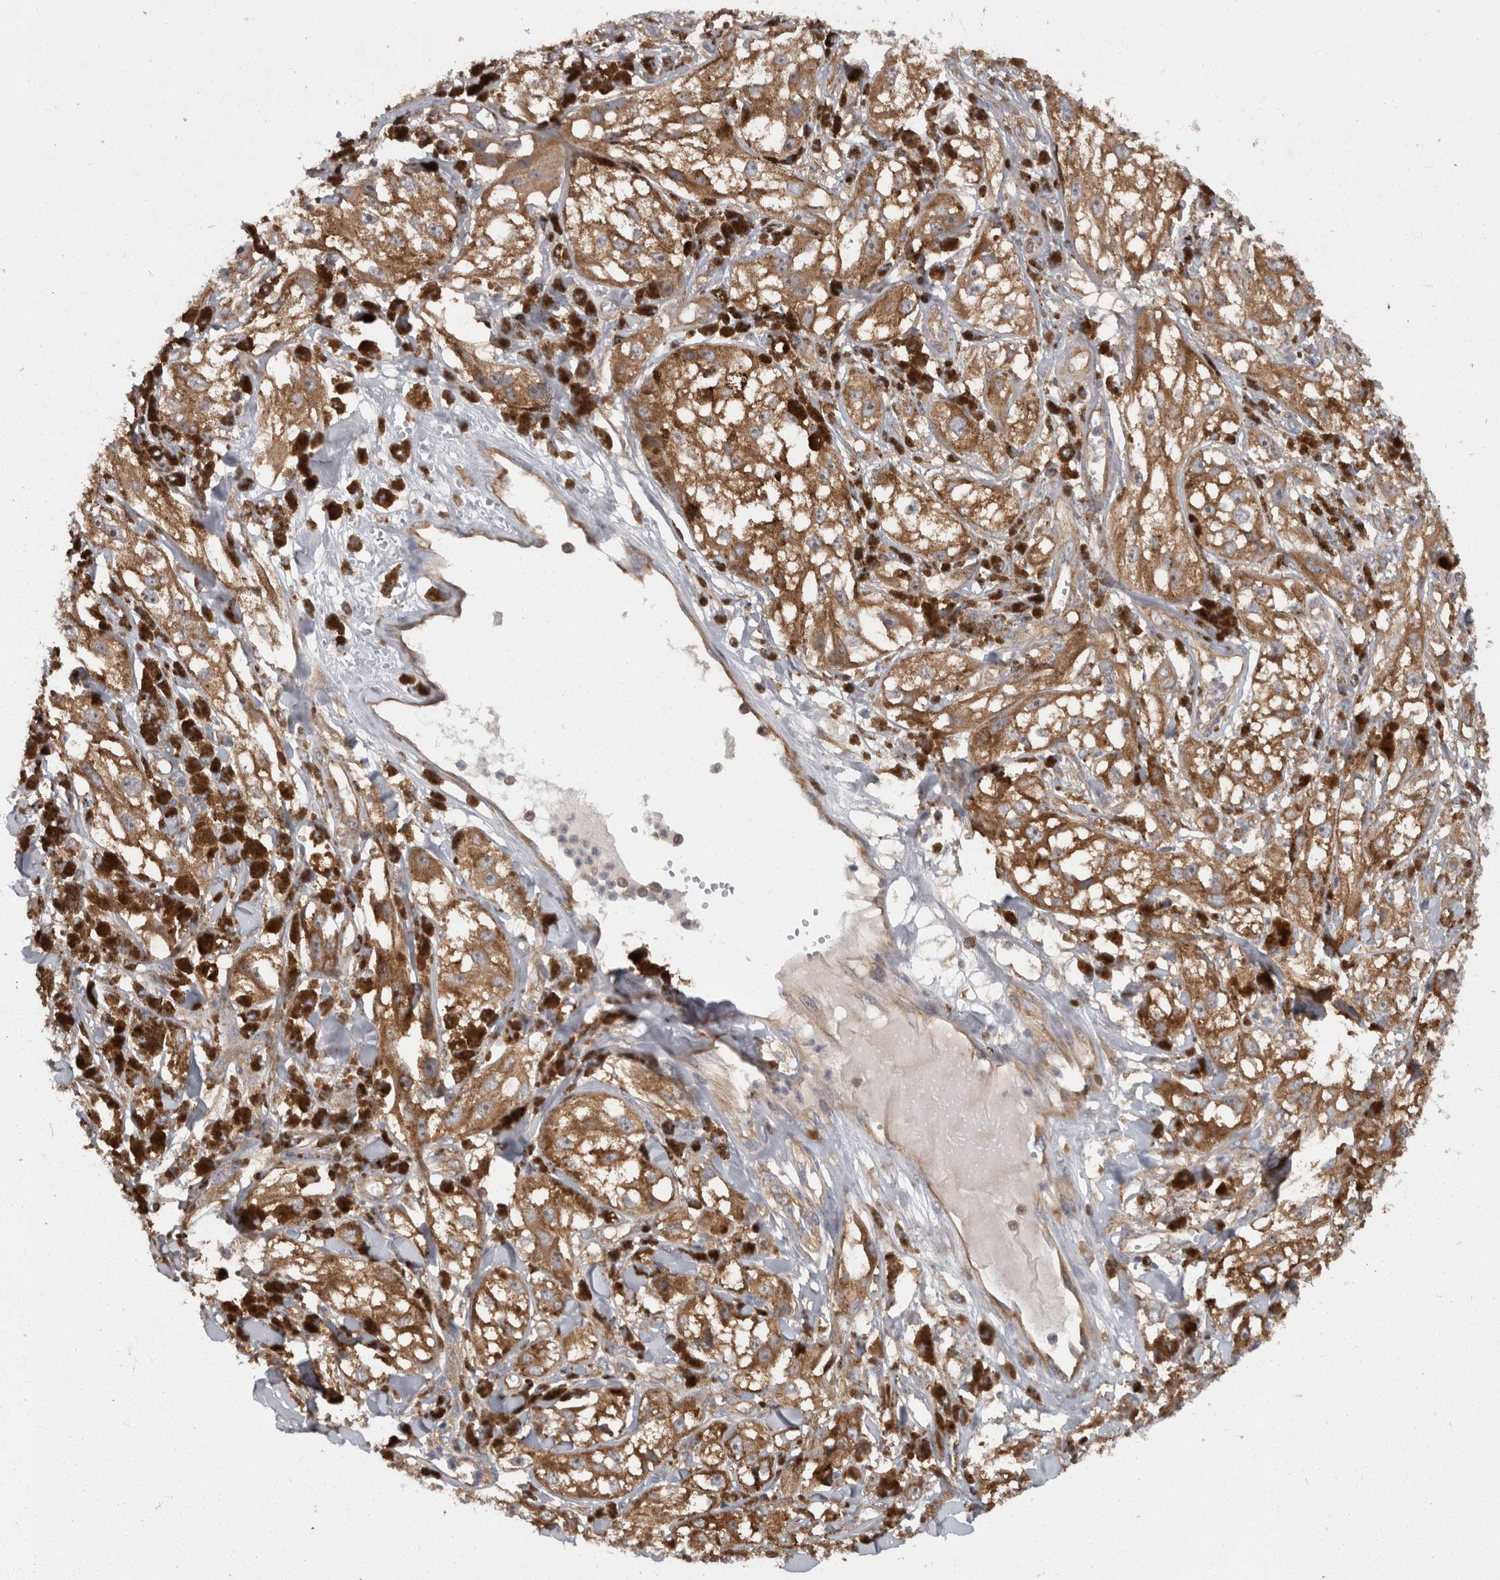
{"staining": {"intensity": "moderate", "quantity": ">75%", "location": "cytoplasmic/membranous"}, "tissue": "melanoma", "cell_type": "Tumor cells", "image_type": "cancer", "snomed": [{"axis": "morphology", "description": "Malignant melanoma, NOS"}, {"axis": "topography", "description": "Skin"}], "caption": "High-magnification brightfield microscopy of malignant melanoma stained with DAB (3,3'-diaminobenzidine) (brown) and counterstained with hematoxylin (blue). tumor cells exhibit moderate cytoplasmic/membranous positivity is present in approximately>75% of cells.", "gene": "SMCR8", "patient": {"sex": "male", "age": 88}}